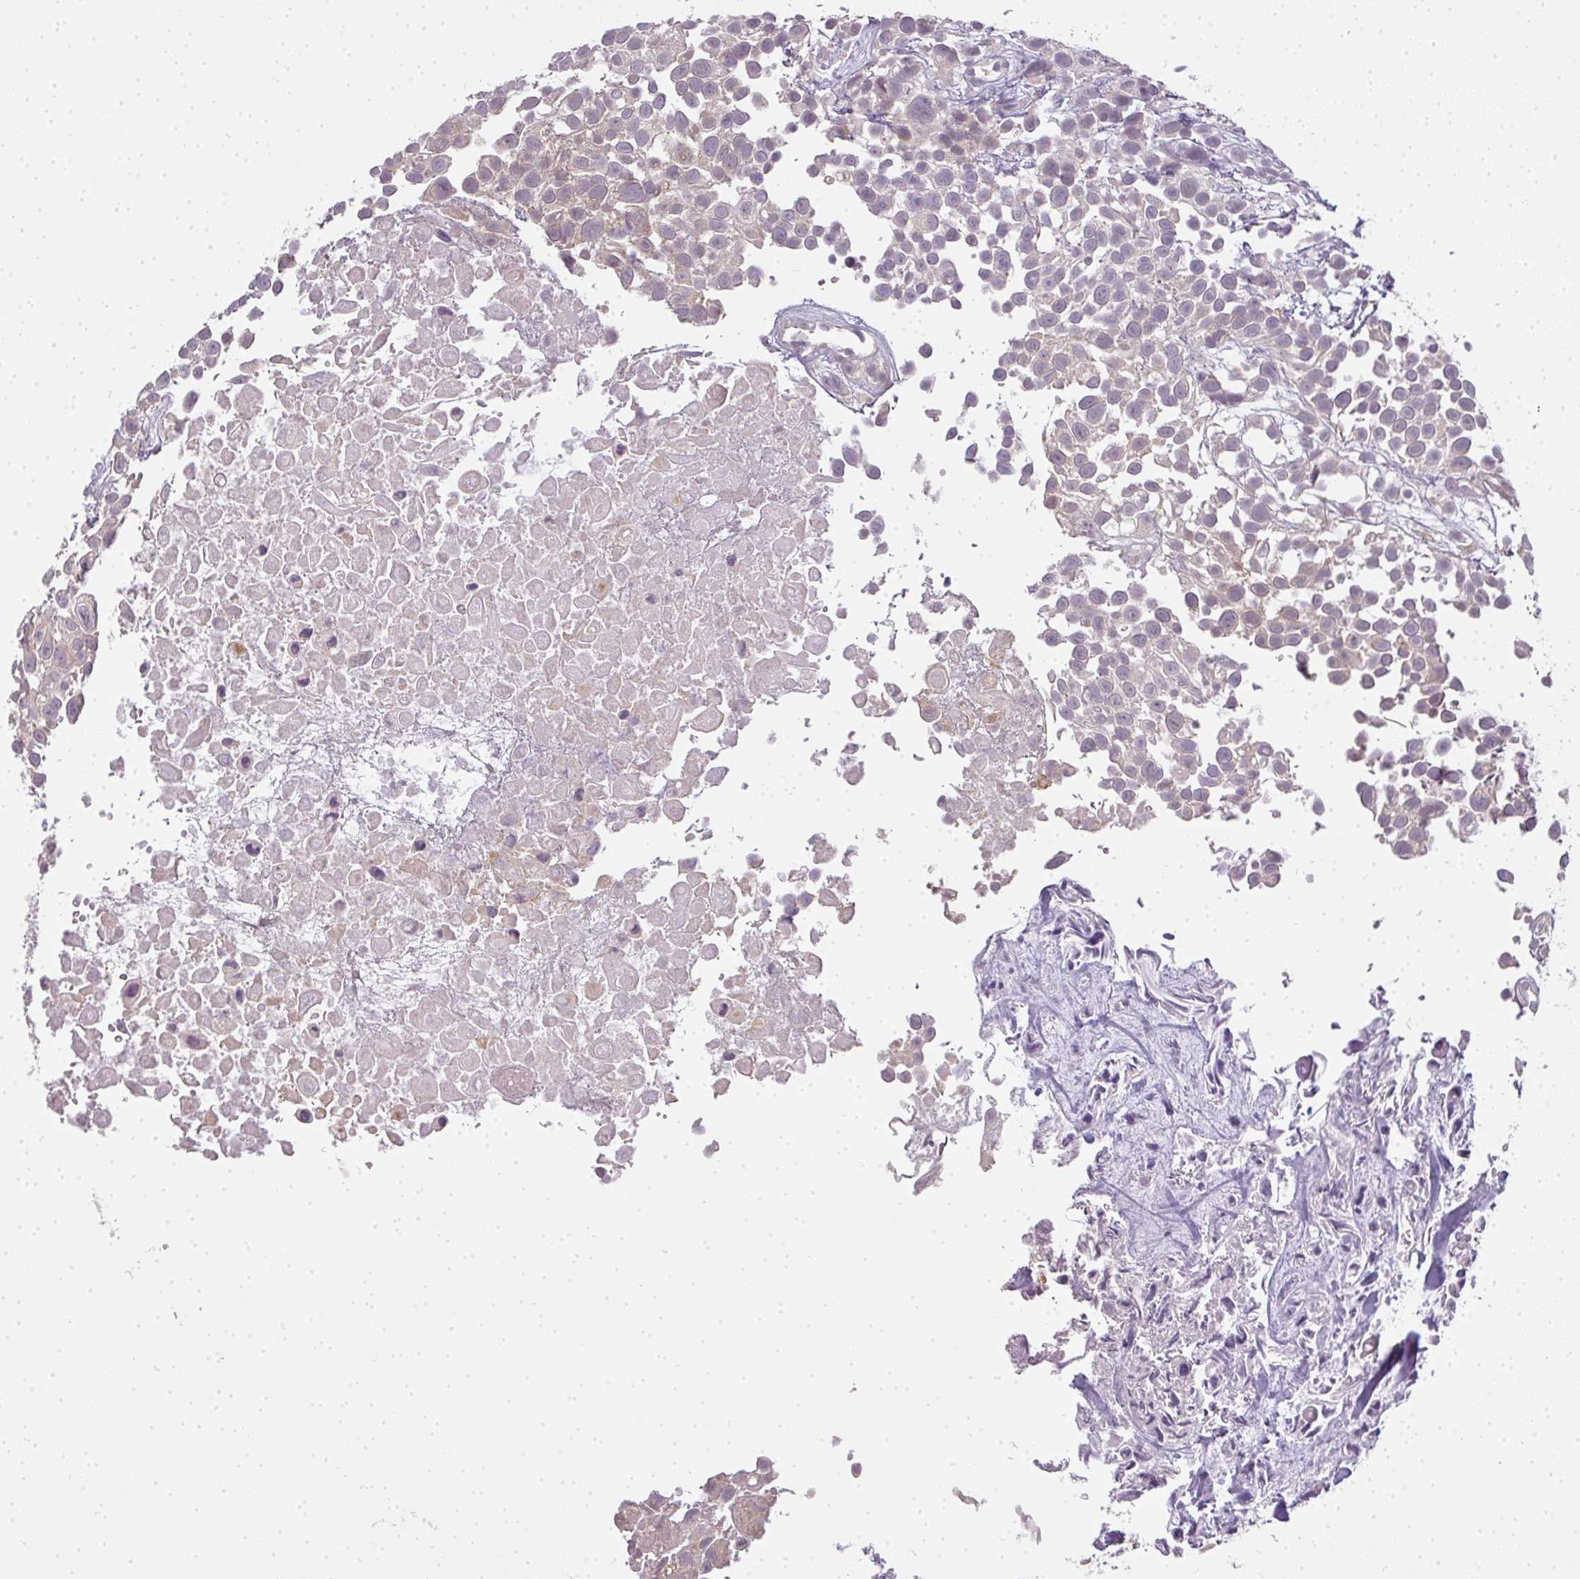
{"staining": {"intensity": "negative", "quantity": "none", "location": "none"}, "tissue": "urothelial cancer", "cell_type": "Tumor cells", "image_type": "cancer", "snomed": [{"axis": "morphology", "description": "Urothelial carcinoma, High grade"}, {"axis": "topography", "description": "Urinary bladder"}], "caption": "IHC image of neoplastic tissue: urothelial cancer stained with DAB (3,3'-diaminobenzidine) demonstrates no significant protein positivity in tumor cells.", "gene": "MED19", "patient": {"sex": "male", "age": 56}}